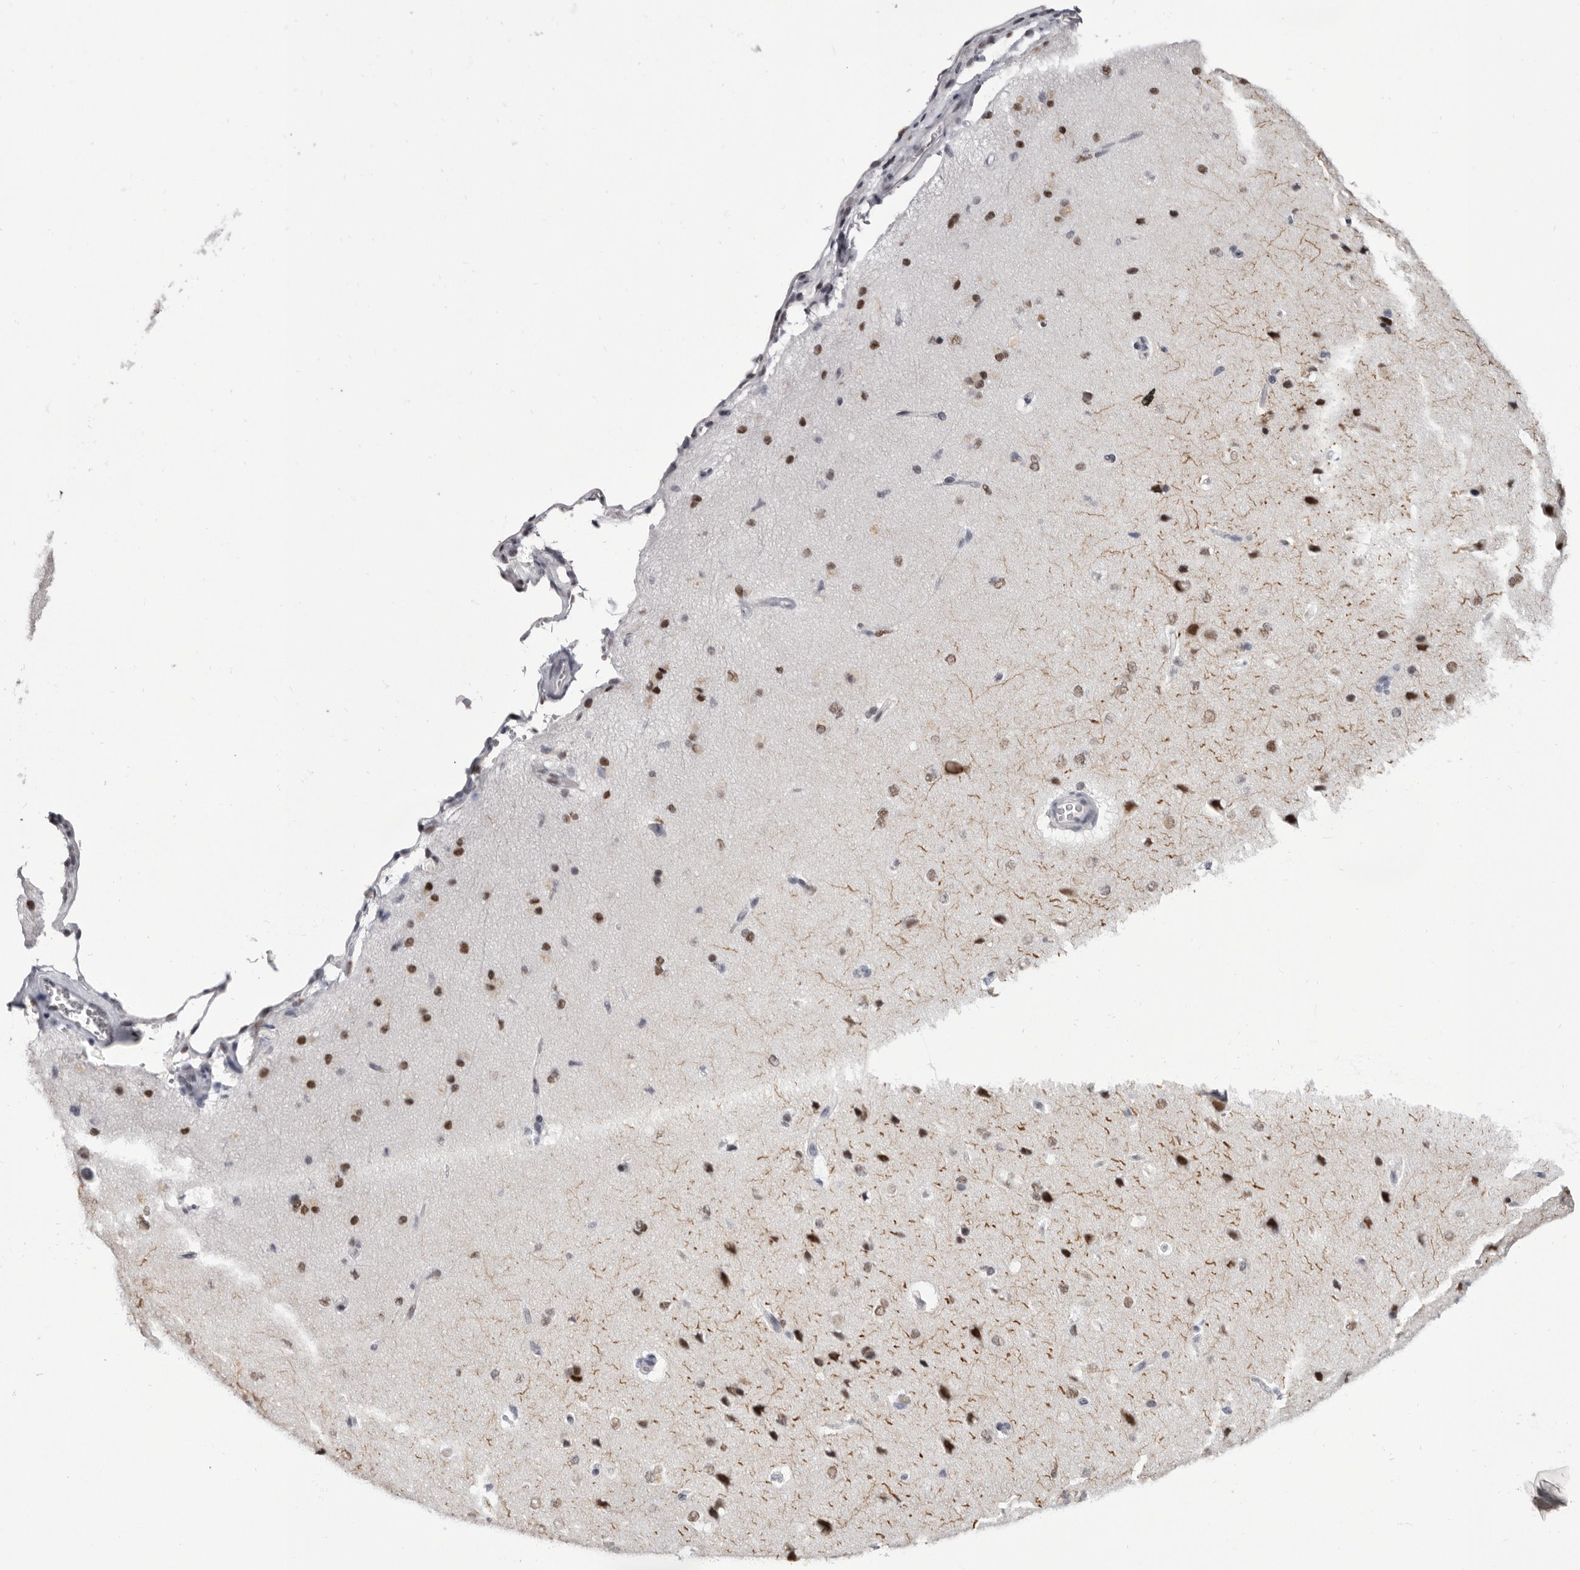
{"staining": {"intensity": "negative", "quantity": "none", "location": "none"}, "tissue": "cerebral cortex", "cell_type": "Endothelial cells", "image_type": "normal", "snomed": [{"axis": "morphology", "description": "Normal tissue, NOS"}, {"axis": "topography", "description": "Cerebral cortex"}], "caption": "Human cerebral cortex stained for a protein using immunohistochemistry (IHC) demonstrates no staining in endothelial cells.", "gene": "ZNF326", "patient": {"sex": "male", "age": 62}}